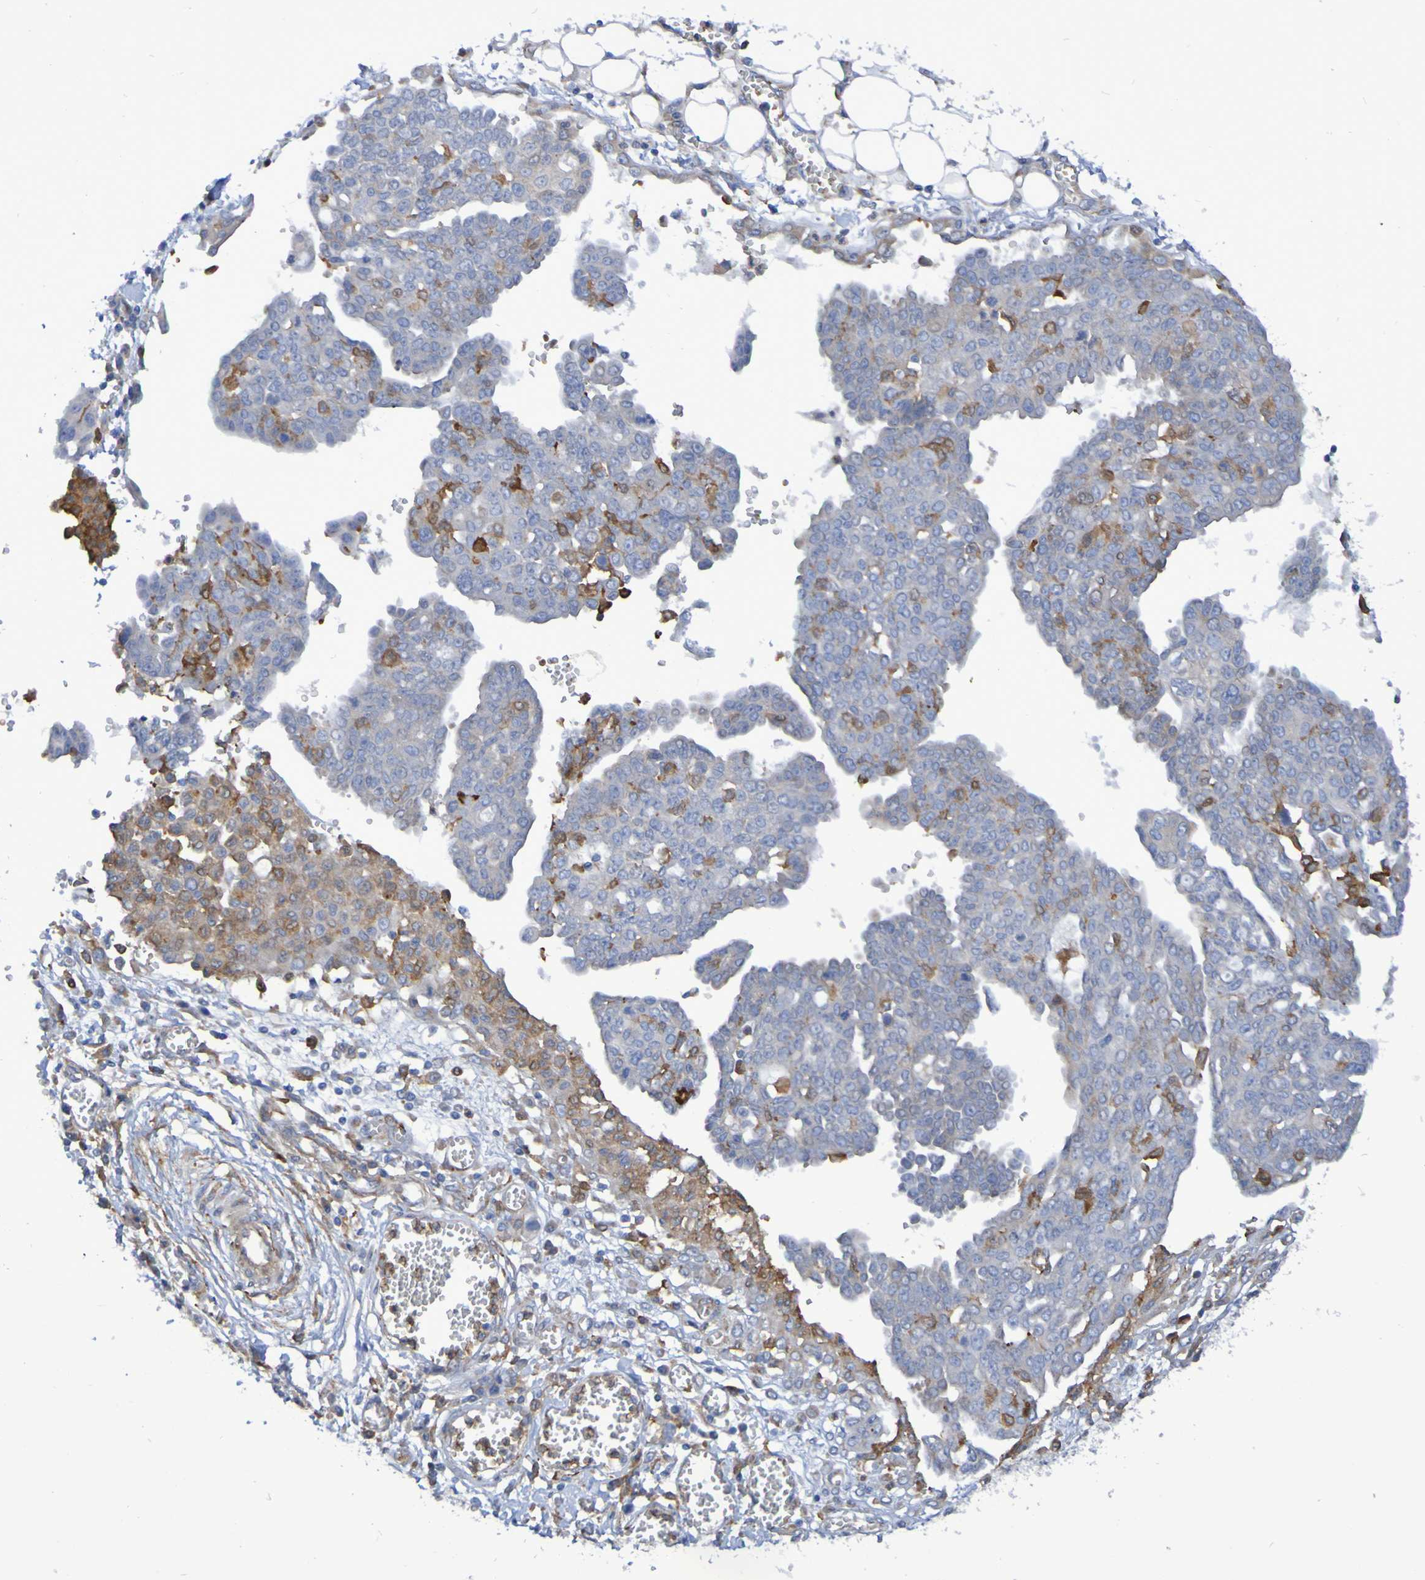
{"staining": {"intensity": "moderate", "quantity": "<25%", "location": "cytoplasmic/membranous"}, "tissue": "ovarian cancer", "cell_type": "Tumor cells", "image_type": "cancer", "snomed": [{"axis": "morphology", "description": "Cystadenocarcinoma, serous, NOS"}, {"axis": "topography", "description": "Soft tissue"}, {"axis": "topography", "description": "Ovary"}], "caption": "Immunohistochemistry image of neoplastic tissue: serous cystadenocarcinoma (ovarian) stained using immunohistochemistry shows low levels of moderate protein expression localized specifically in the cytoplasmic/membranous of tumor cells, appearing as a cytoplasmic/membranous brown color.", "gene": "SCRG1", "patient": {"sex": "female", "age": 57}}